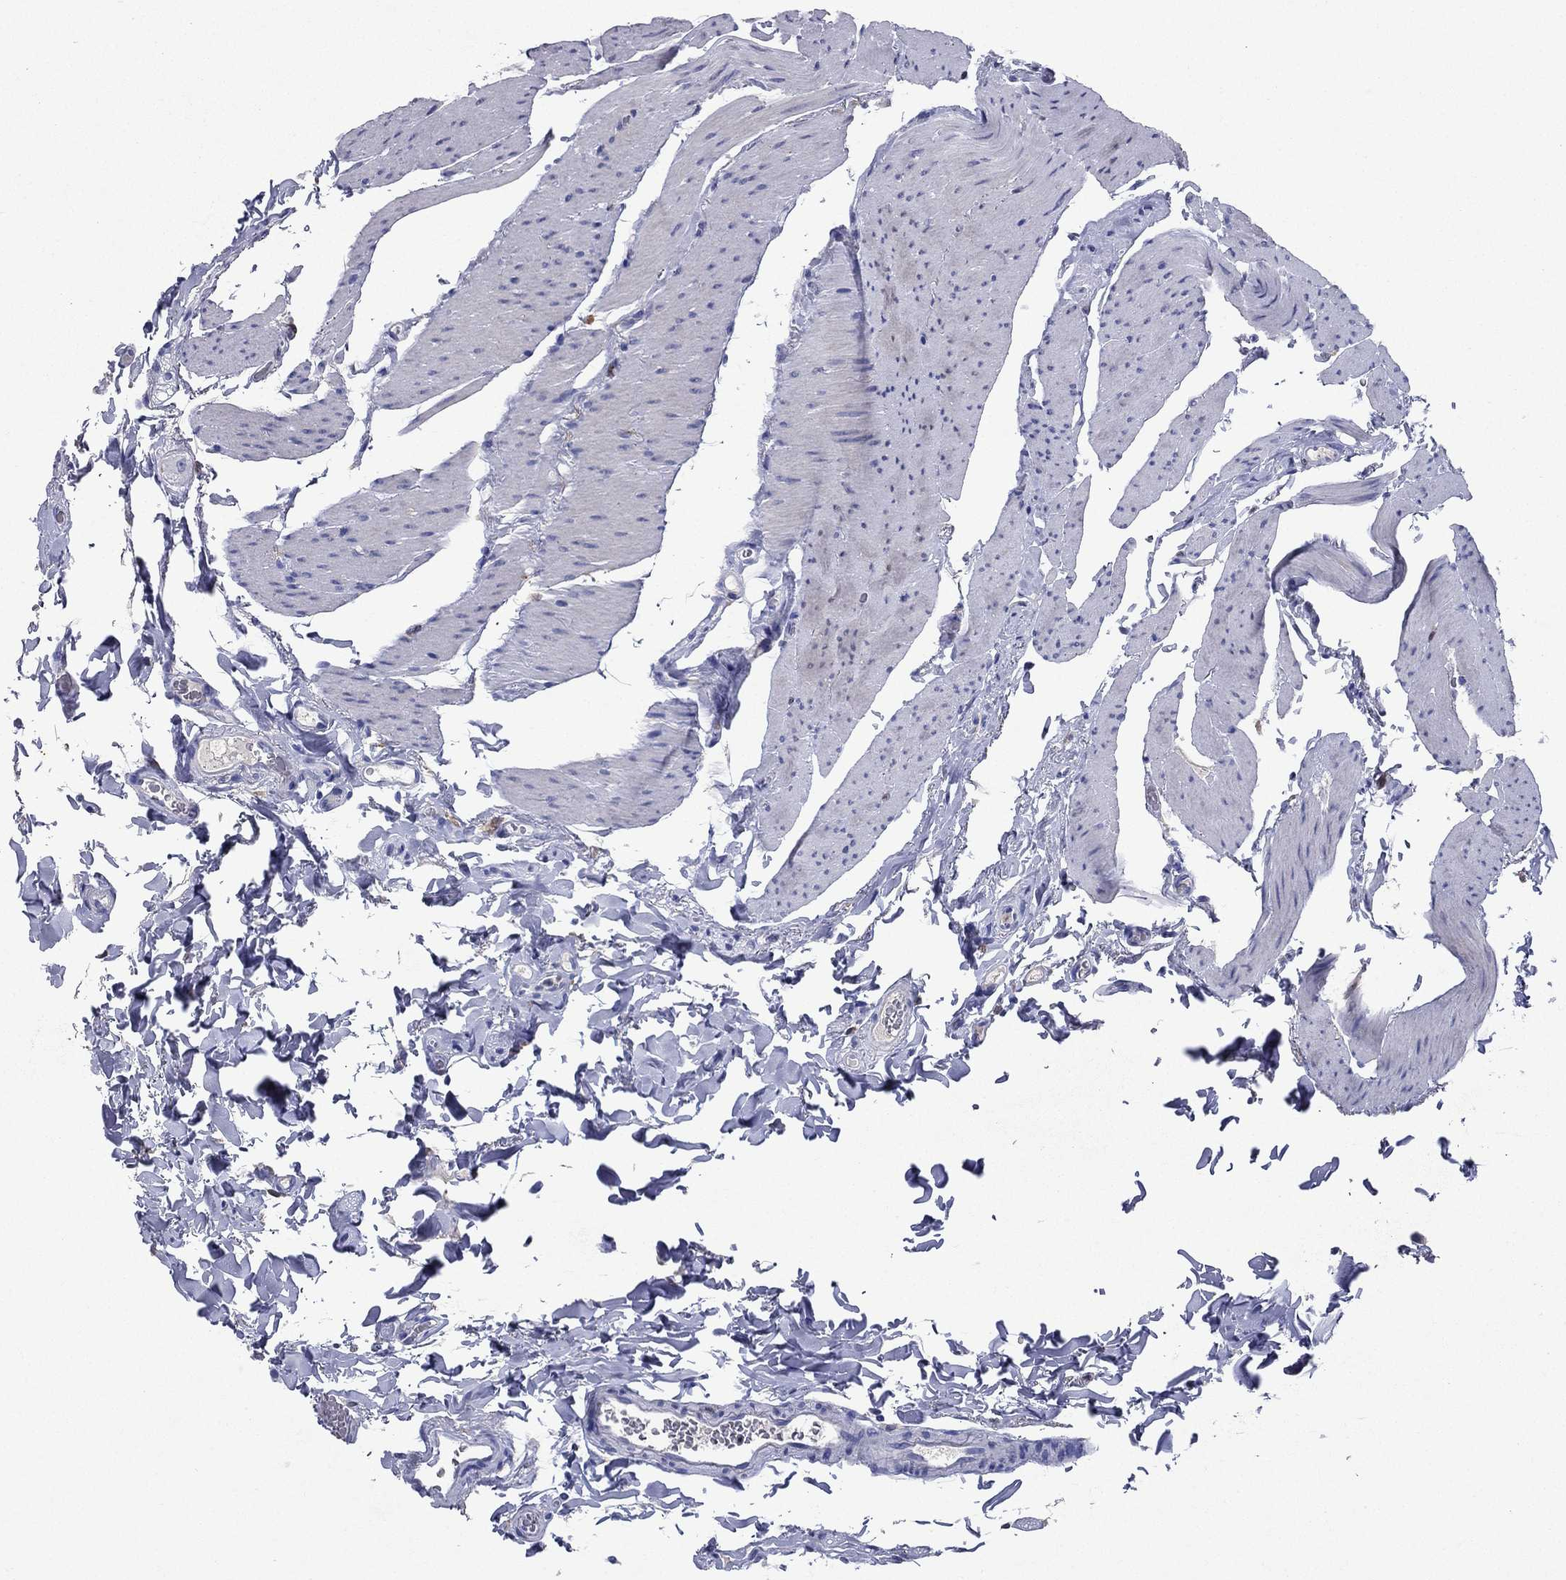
{"staining": {"intensity": "negative", "quantity": "none", "location": "none"}, "tissue": "colon", "cell_type": "Endothelial cells", "image_type": "normal", "snomed": [{"axis": "morphology", "description": "Normal tissue, NOS"}, {"axis": "topography", "description": "Colon"}], "caption": "Micrograph shows no significant protein positivity in endothelial cells of benign colon. (DAB IHC, high magnification).", "gene": "CFAP119", "patient": {"sex": "female", "age": 86}}